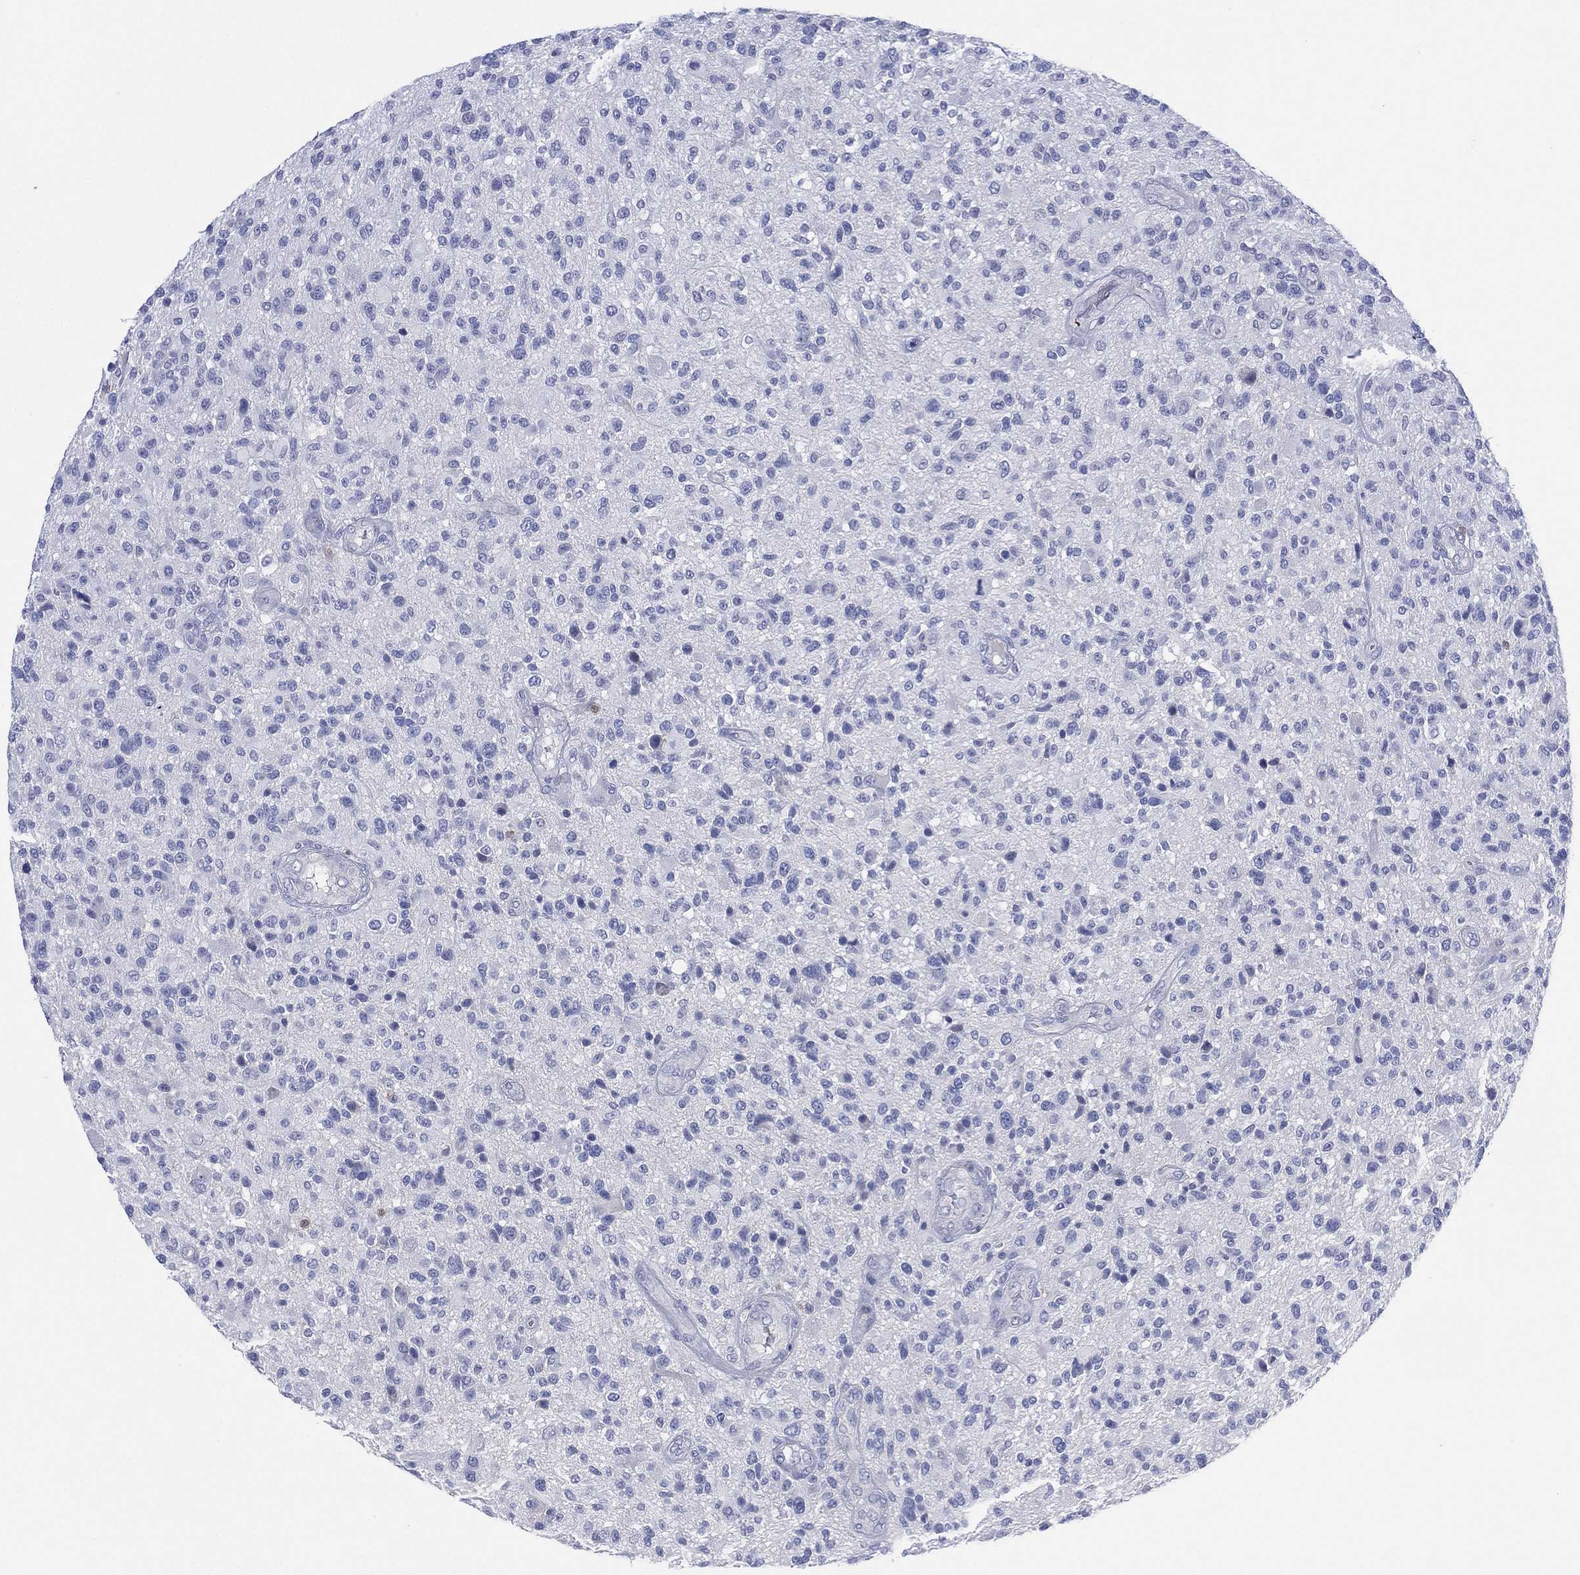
{"staining": {"intensity": "negative", "quantity": "none", "location": "none"}, "tissue": "glioma", "cell_type": "Tumor cells", "image_type": "cancer", "snomed": [{"axis": "morphology", "description": "Glioma, malignant, High grade"}, {"axis": "topography", "description": "Brain"}], "caption": "Photomicrograph shows no protein staining in tumor cells of malignant glioma (high-grade) tissue.", "gene": "SEPTIN1", "patient": {"sex": "male", "age": 47}}